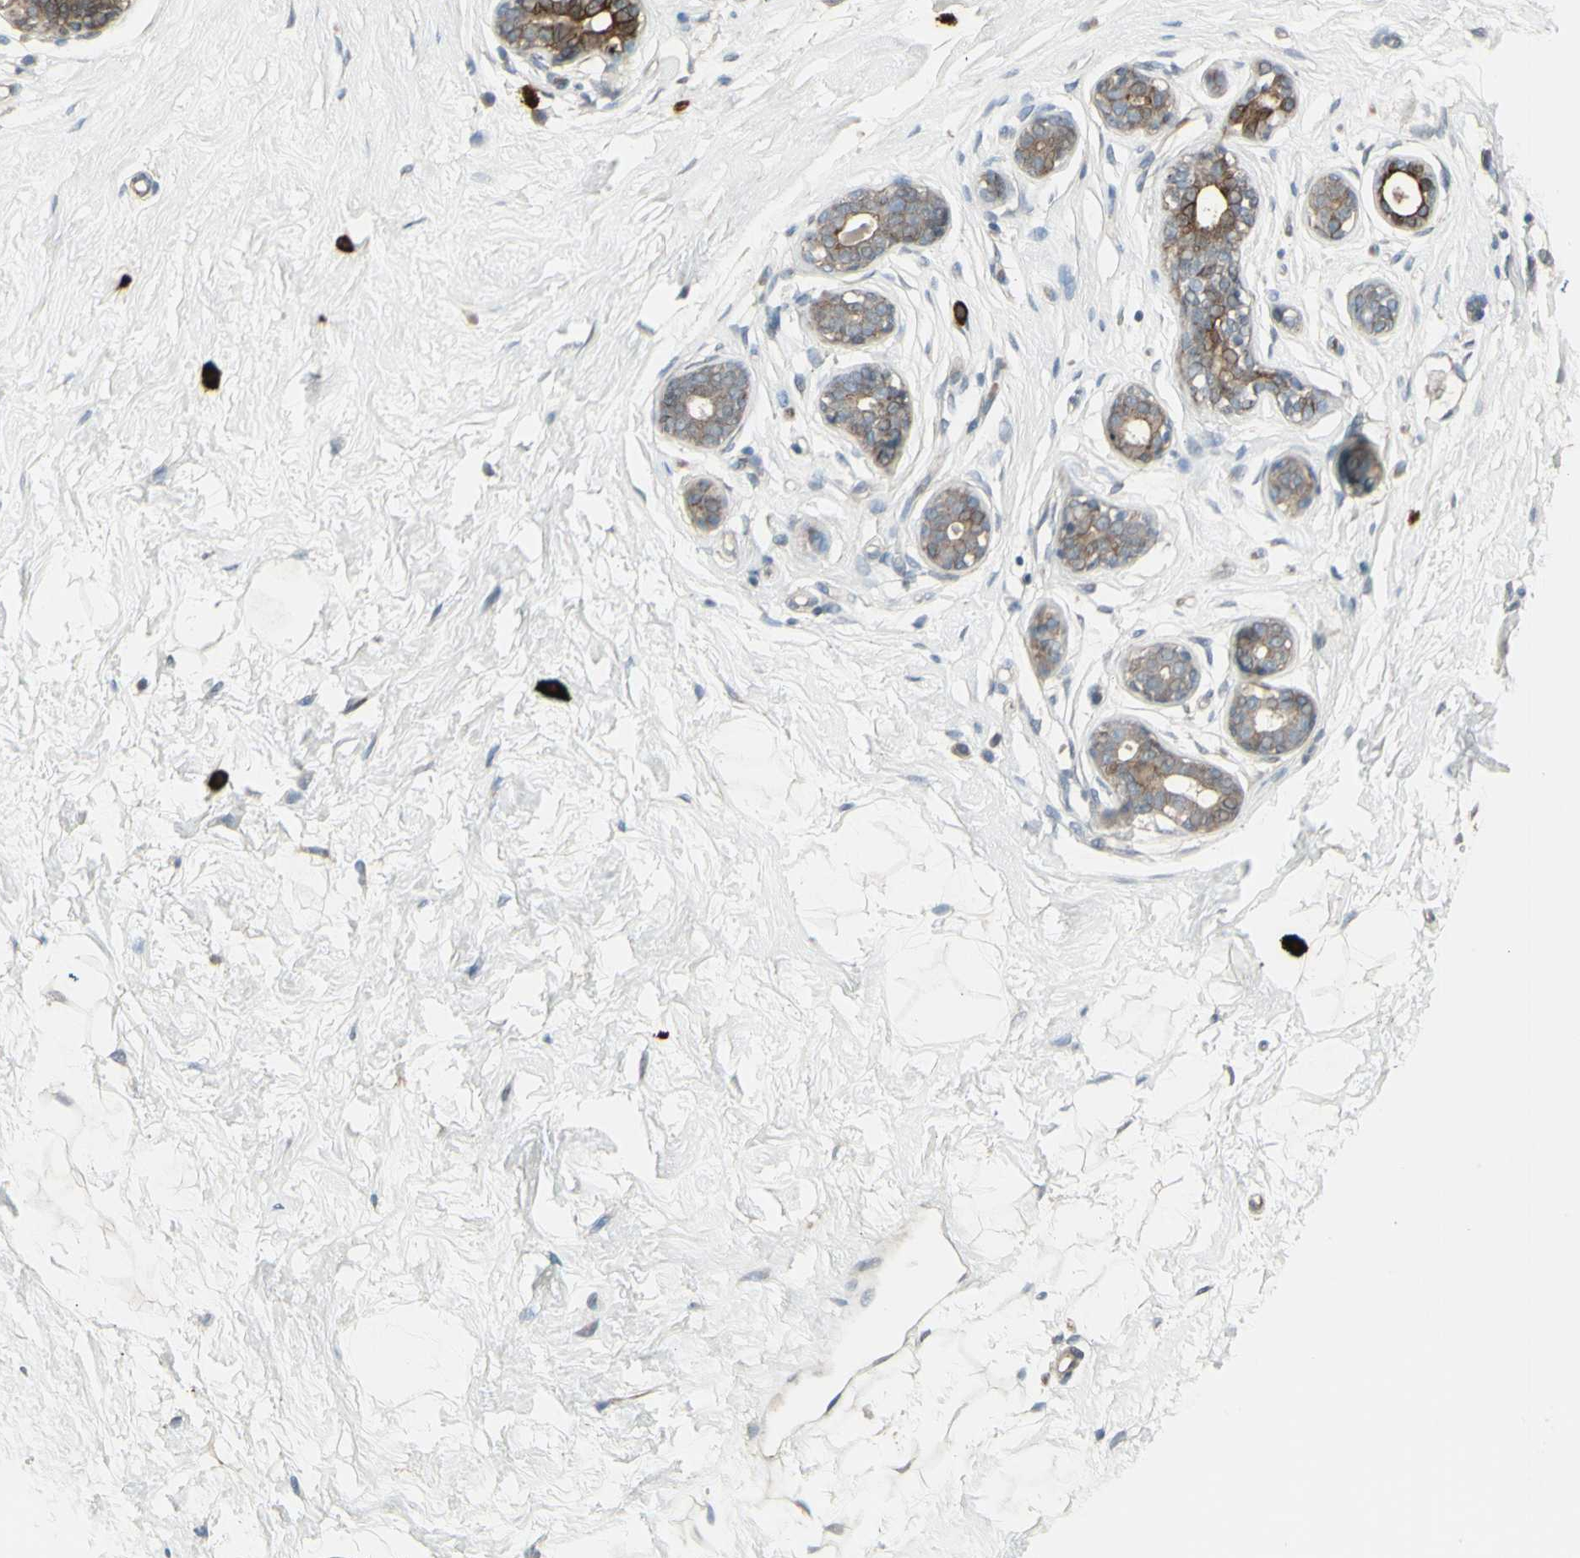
{"staining": {"intensity": "negative", "quantity": "none", "location": "none"}, "tissue": "breast", "cell_type": "Adipocytes", "image_type": "normal", "snomed": [{"axis": "morphology", "description": "Normal tissue, NOS"}, {"axis": "topography", "description": "Breast"}], "caption": "The photomicrograph displays no significant expression in adipocytes of breast.", "gene": "GRAMD1B", "patient": {"sex": "female", "age": 23}}